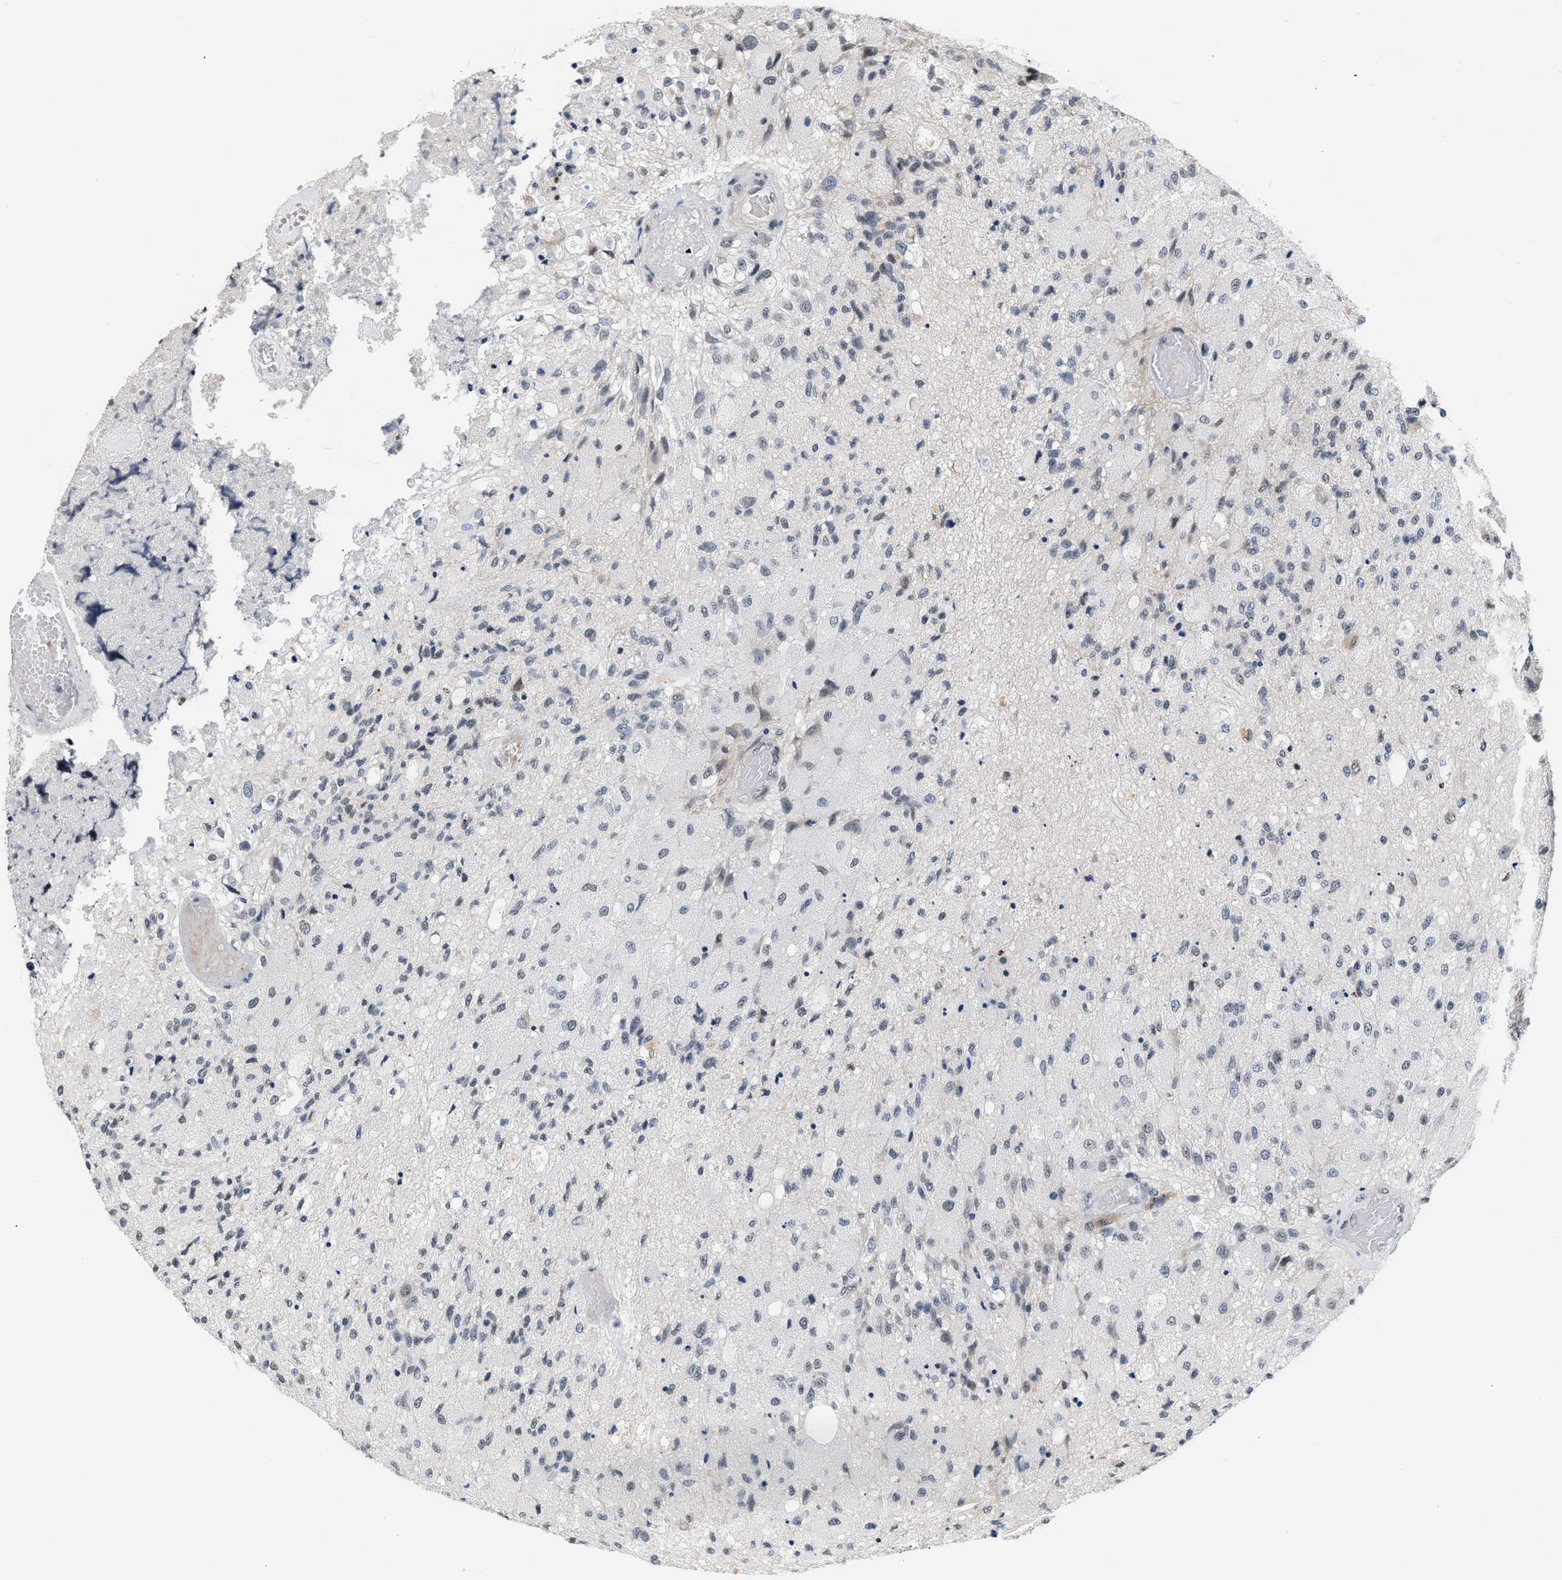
{"staining": {"intensity": "negative", "quantity": "none", "location": "none"}, "tissue": "glioma", "cell_type": "Tumor cells", "image_type": "cancer", "snomed": [{"axis": "morphology", "description": "Normal tissue, NOS"}, {"axis": "morphology", "description": "Glioma, malignant, High grade"}, {"axis": "topography", "description": "Cerebral cortex"}], "caption": "Immunohistochemistry (IHC) photomicrograph of neoplastic tissue: glioma stained with DAB displays no significant protein positivity in tumor cells.", "gene": "RAF1", "patient": {"sex": "male", "age": 77}}